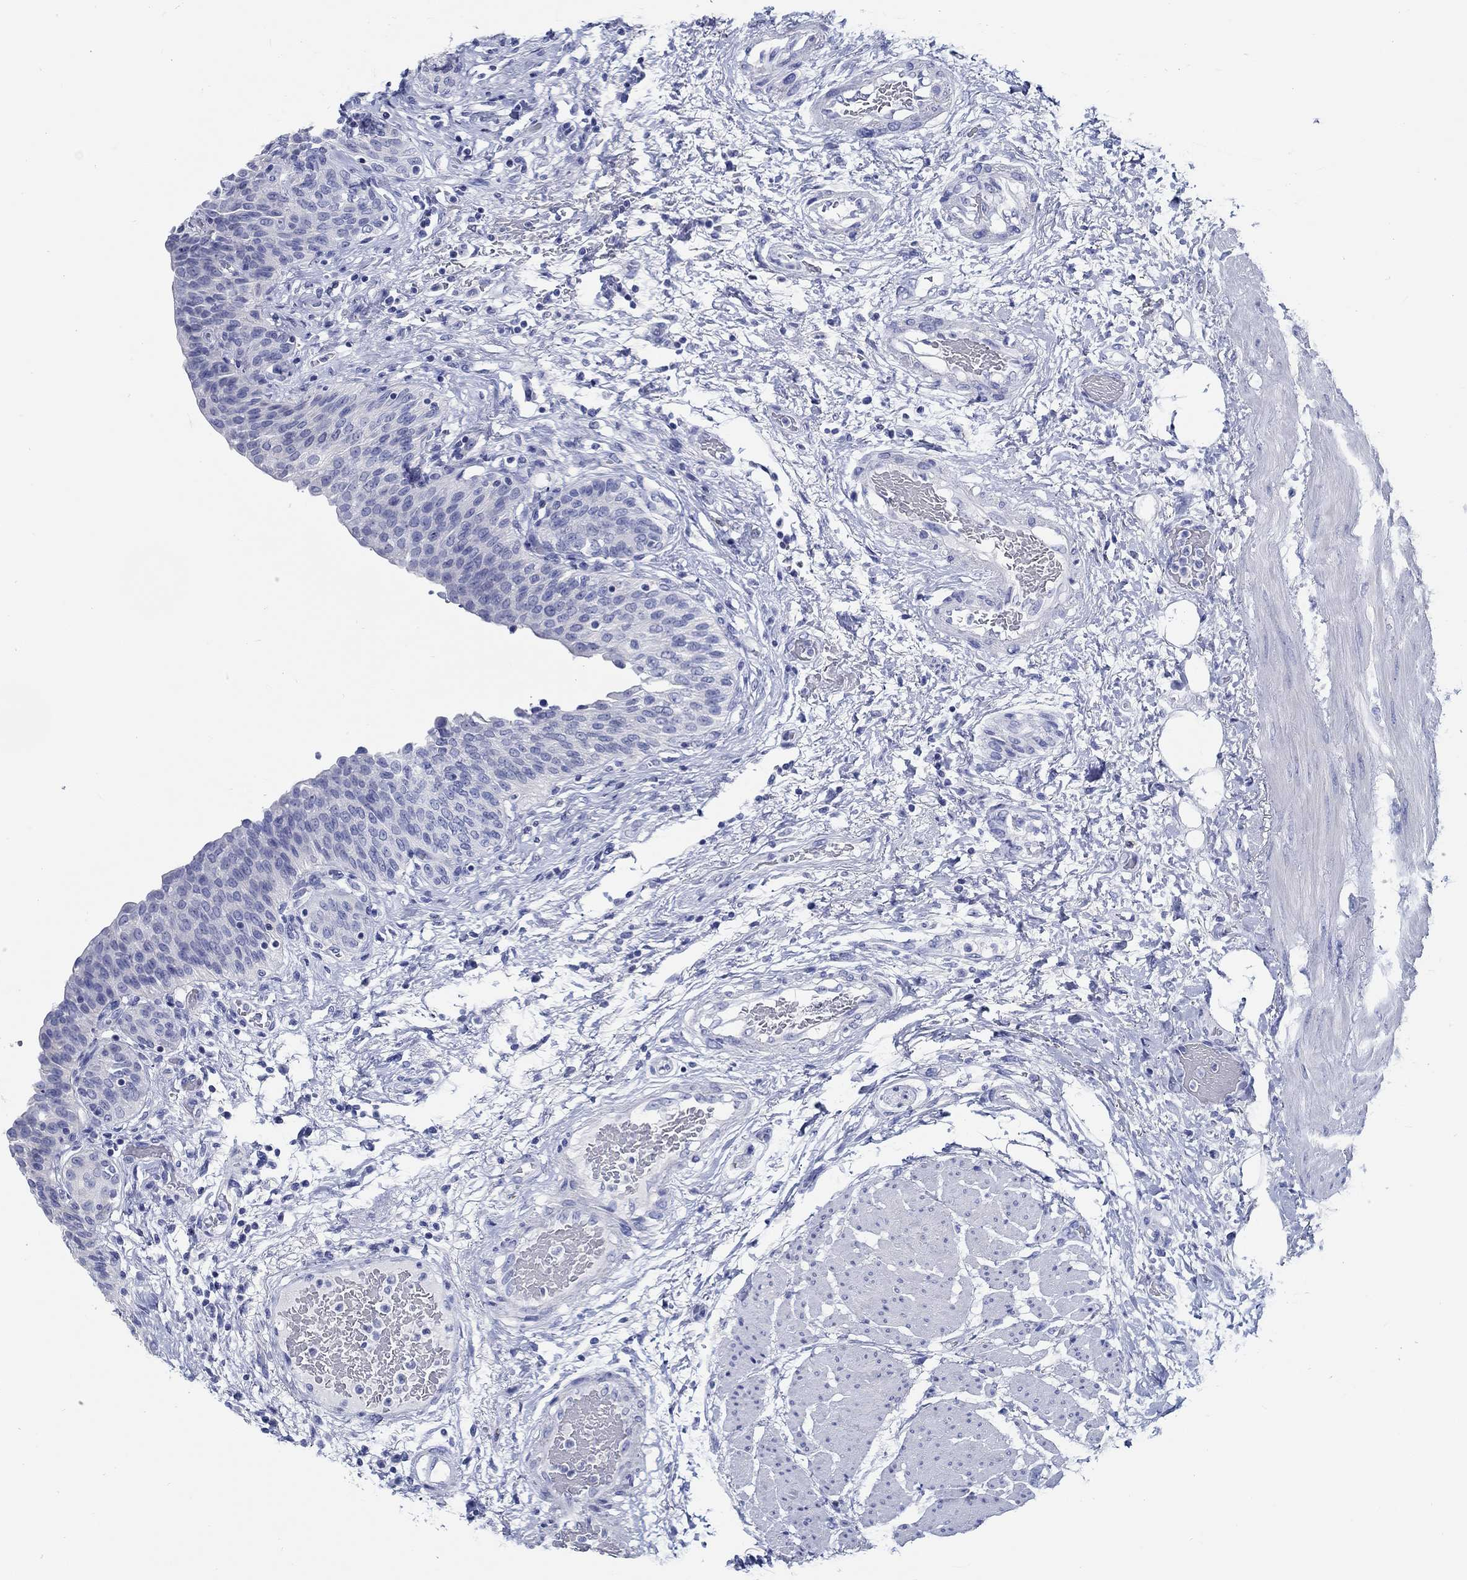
{"staining": {"intensity": "negative", "quantity": "none", "location": "none"}, "tissue": "urinary bladder", "cell_type": "Urothelial cells", "image_type": "normal", "snomed": [{"axis": "morphology", "description": "Normal tissue, NOS"}, {"axis": "morphology", "description": "Metaplasia, NOS"}, {"axis": "topography", "description": "Urinary bladder"}], "caption": "There is no significant staining in urothelial cells of urinary bladder. (Stains: DAB (3,3'-diaminobenzidine) immunohistochemistry (IHC) with hematoxylin counter stain, Microscopy: brightfield microscopy at high magnification).", "gene": "FBXO2", "patient": {"sex": "male", "age": 68}}